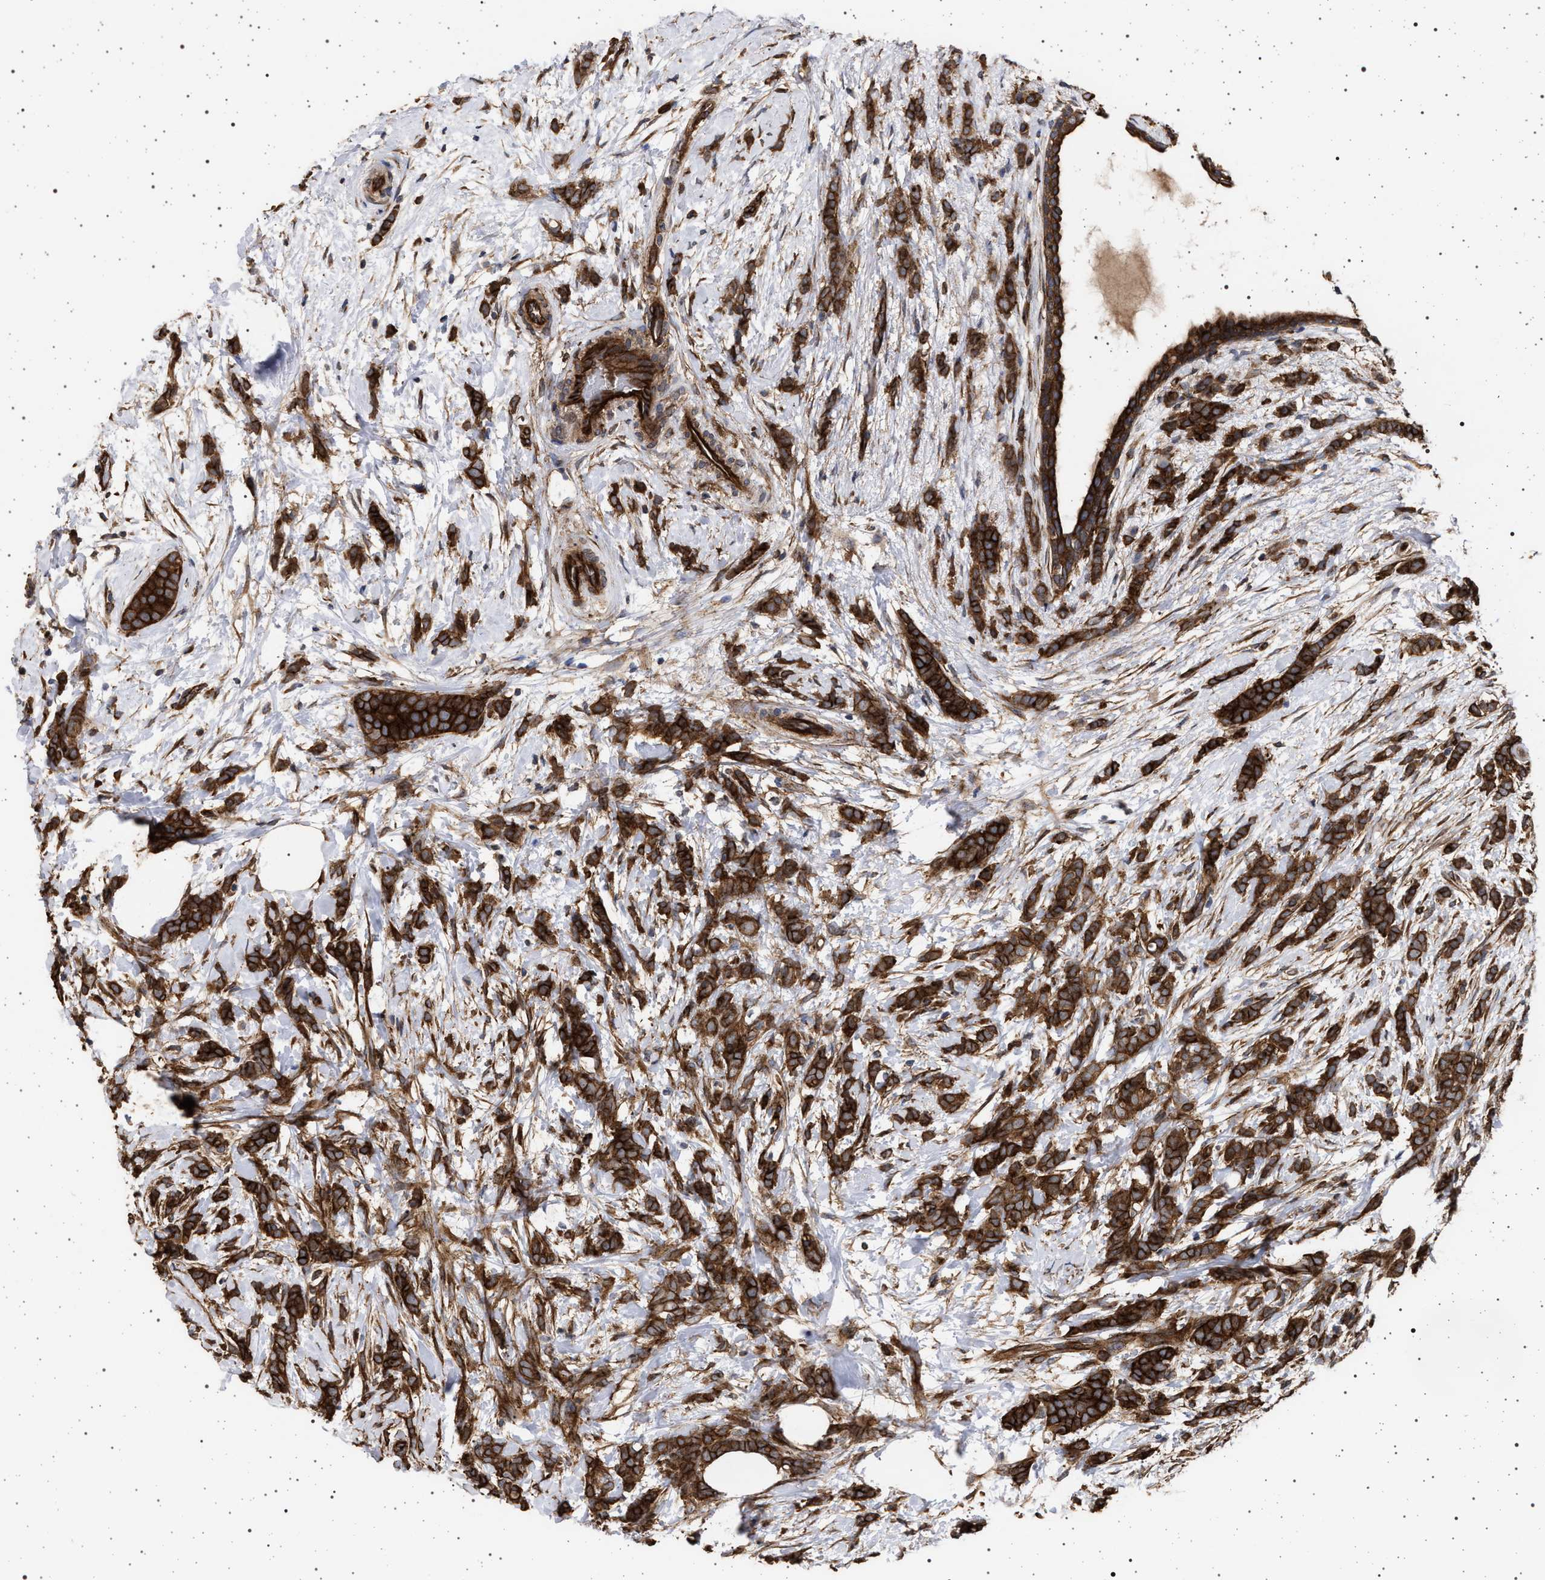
{"staining": {"intensity": "strong", "quantity": ">75%", "location": "cytoplasmic/membranous"}, "tissue": "breast cancer", "cell_type": "Tumor cells", "image_type": "cancer", "snomed": [{"axis": "morphology", "description": "Lobular carcinoma, in situ"}, {"axis": "morphology", "description": "Lobular carcinoma"}, {"axis": "topography", "description": "Breast"}], "caption": "Immunohistochemical staining of human breast lobular carcinoma exhibits high levels of strong cytoplasmic/membranous protein staining in approximately >75% of tumor cells. Immunohistochemistry (ihc) stains the protein of interest in brown and the nuclei are stained blue.", "gene": "IFT20", "patient": {"sex": "female", "age": 41}}